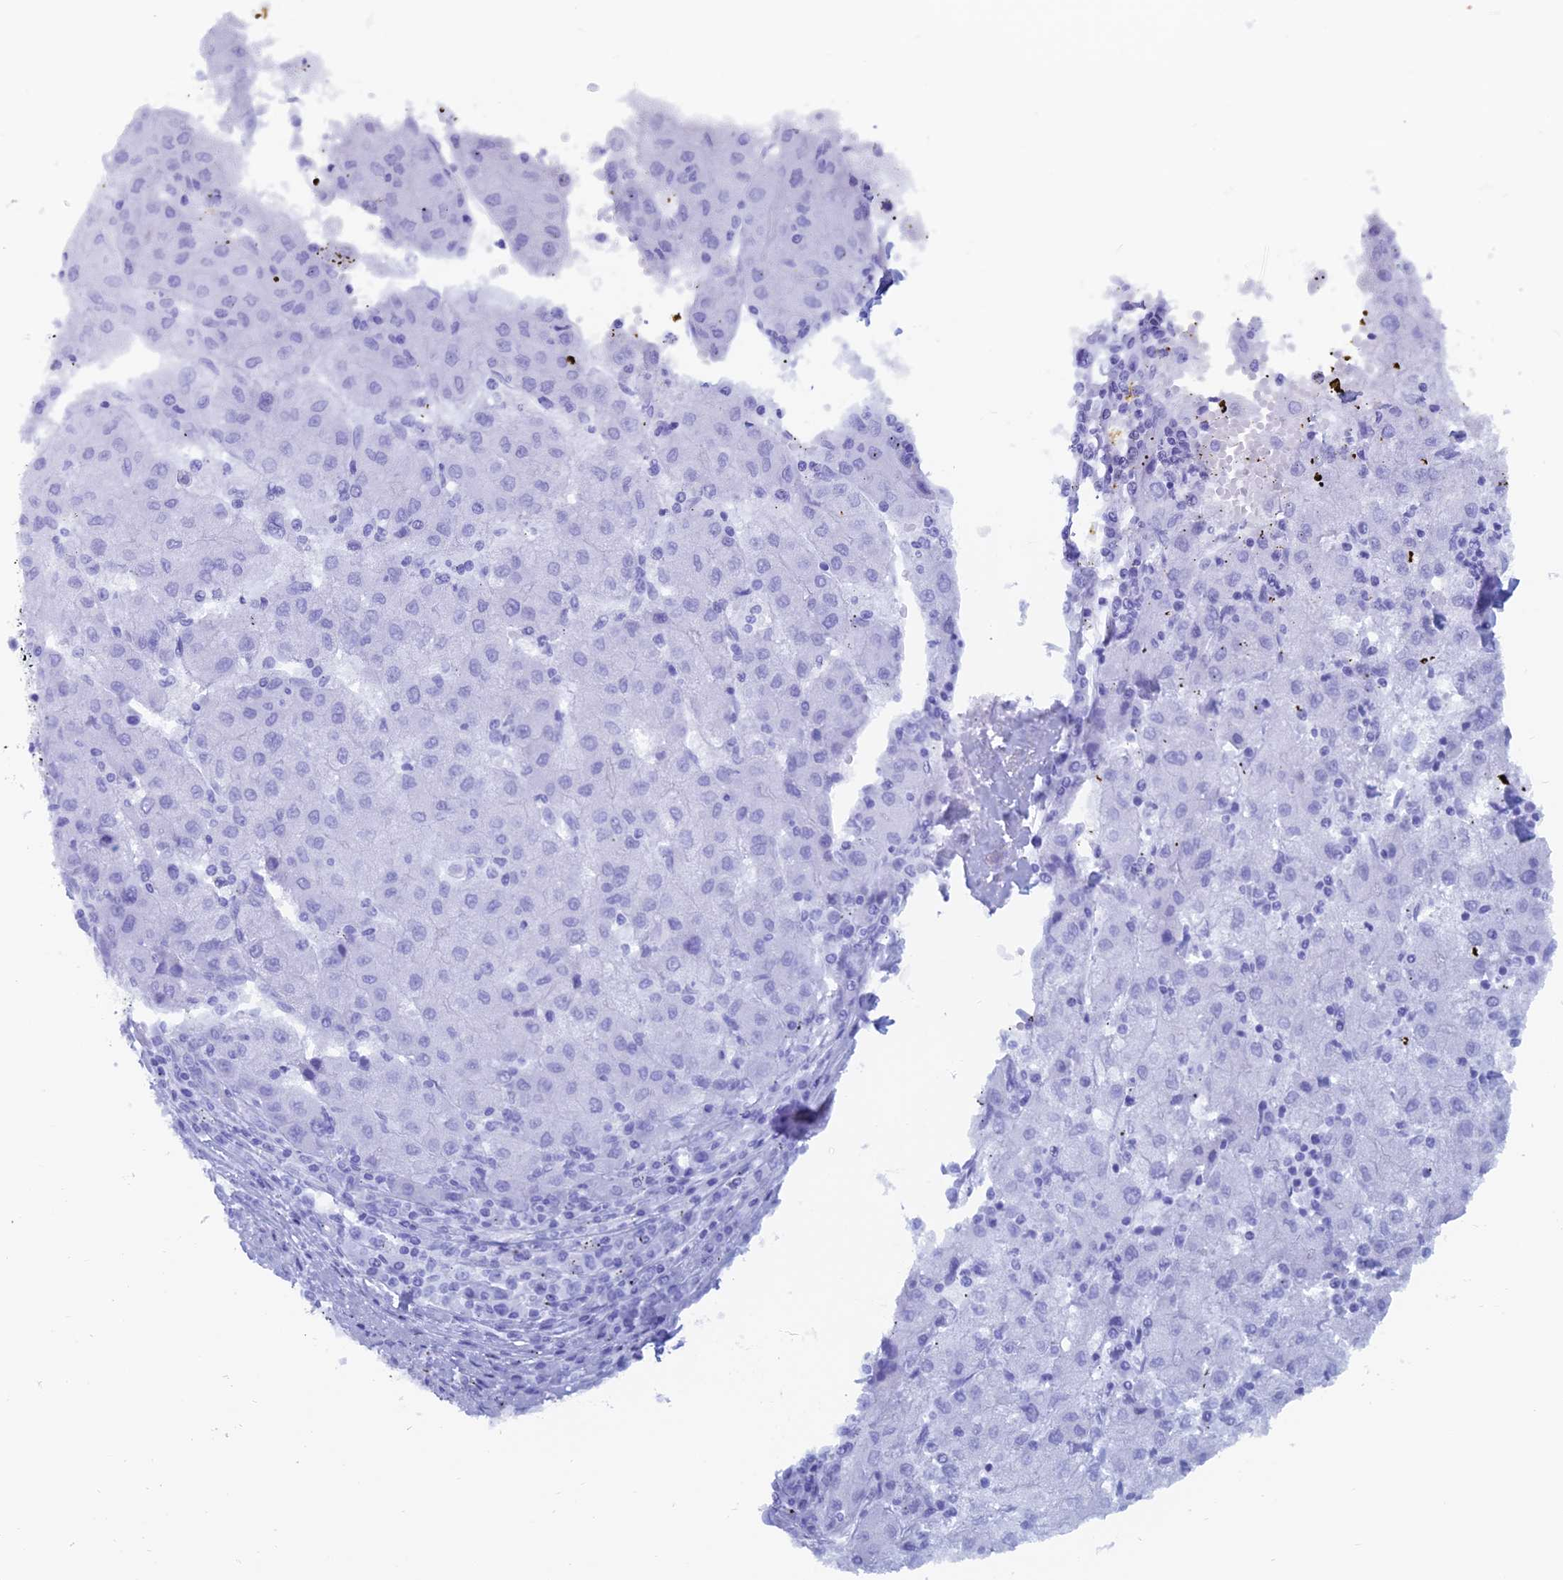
{"staining": {"intensity": "negative", "quantity": "none", "location": "none"}, "tissue": "liver cancer", "cell_type": "Tumor cells", "image_type": "cancer", "snomed": [{"axis": "morphology", "description": "Carcinoma, Hepatocellular, NOS"}, {"axis": "topography", "description": "Liver"}], "caption": "Micrograph shows no significant protein staining in tumor cells of liver cancer (hepatocellular carcinoma). (Stains: DAB immunohistochemistry (IHC) with hematoxylin counter stain, Microscopy: brightfield microscopy at high magnification).", "gene": "CAPS", "patient": {"sex": "male", "age": 72}}